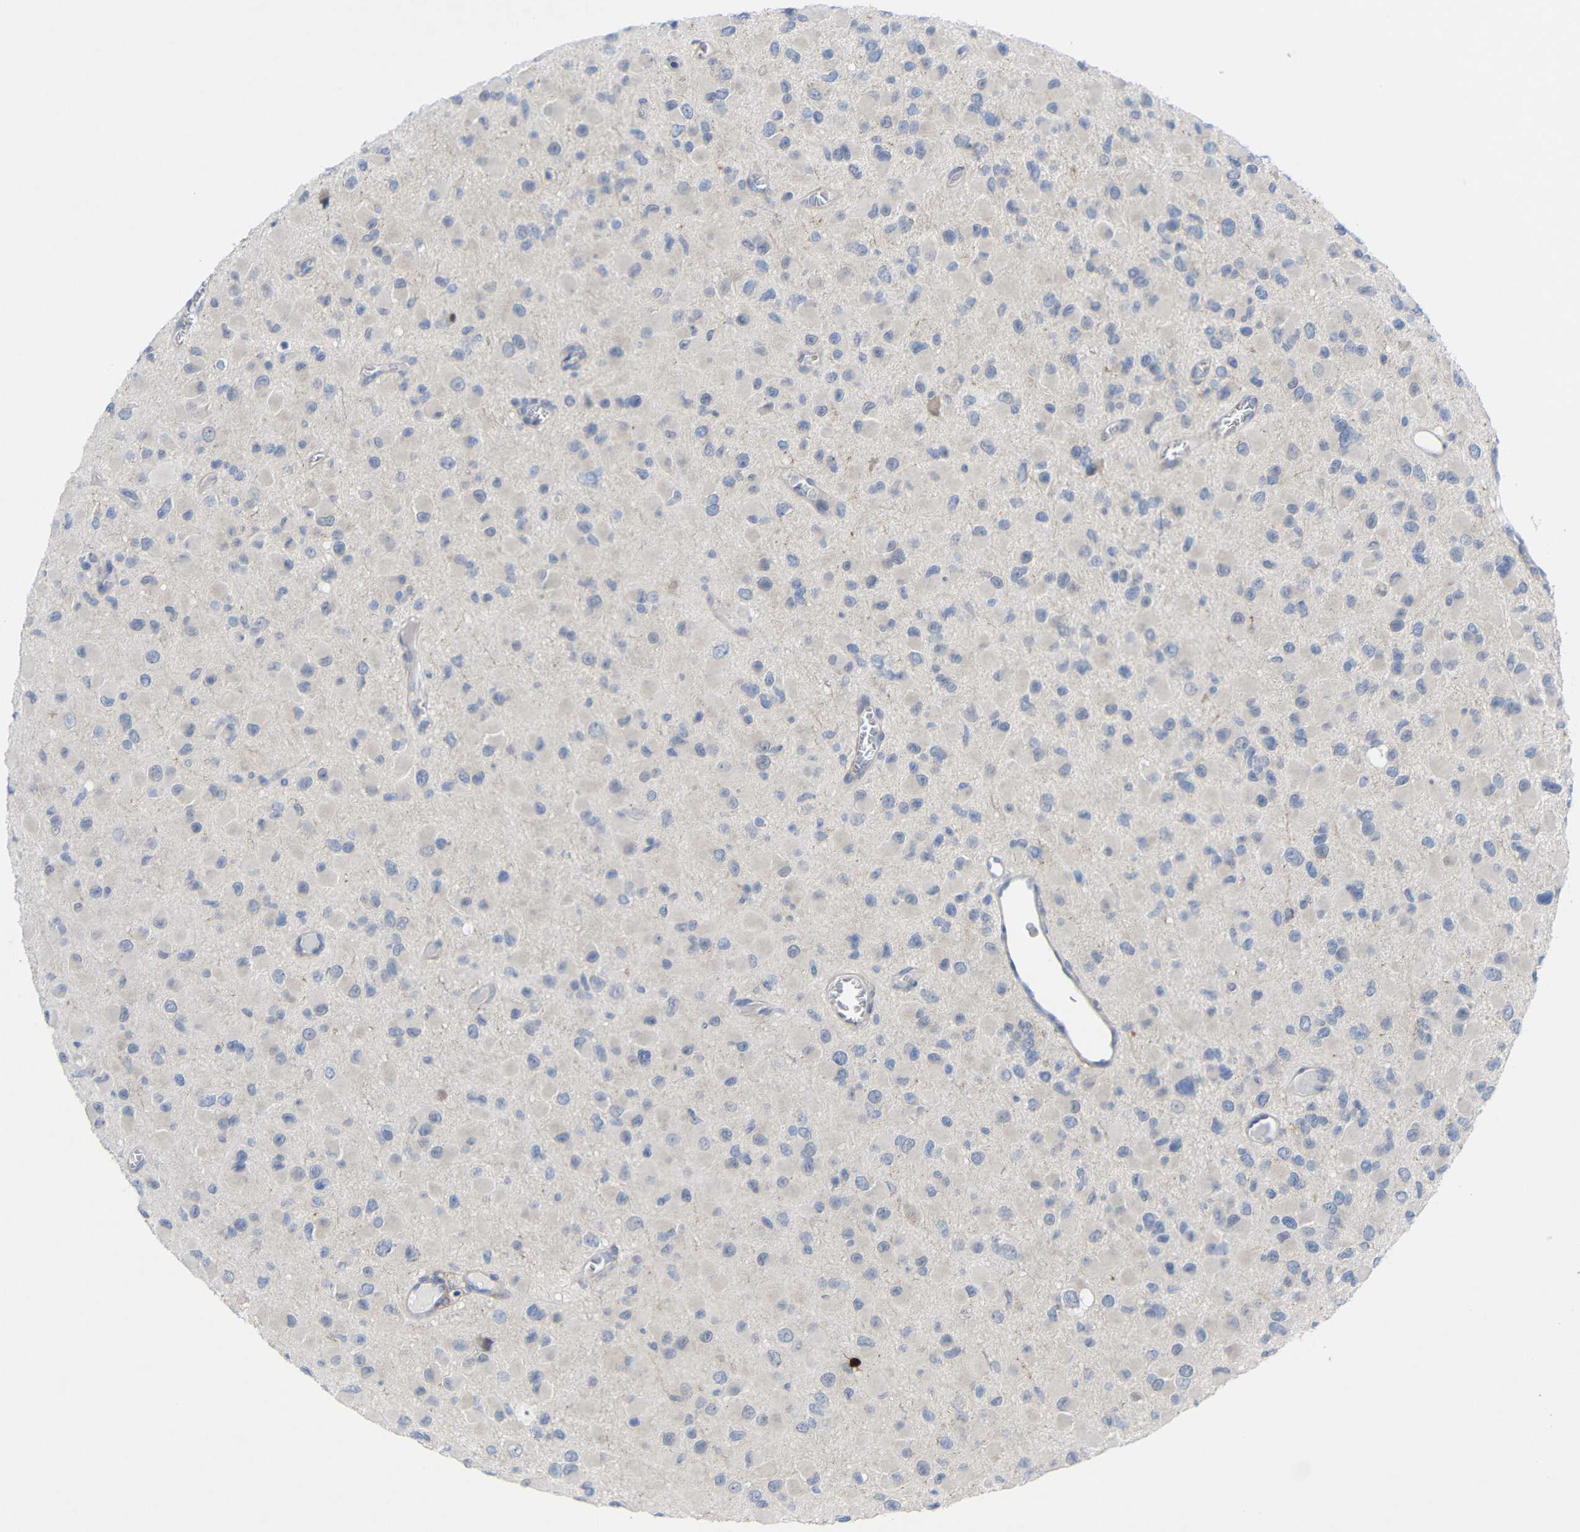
{"staining": {"intensity": "negative", "quantity": "none", "location": "none"}, "tissue": "glioma", "cell_type": "Tumor cells", "image_type": "cancer", "snomed": [{"axis": "morphology", "description": "Glioma, malignant, Low grade"}, {"axis": "topography", "description": "Brain"}], "caption": "Glioma was stained to show a protein in brown. There is no significant staining in tumor cells.", "gene": "CMTM1", "patient": {"sex": "male", "age": 42}}